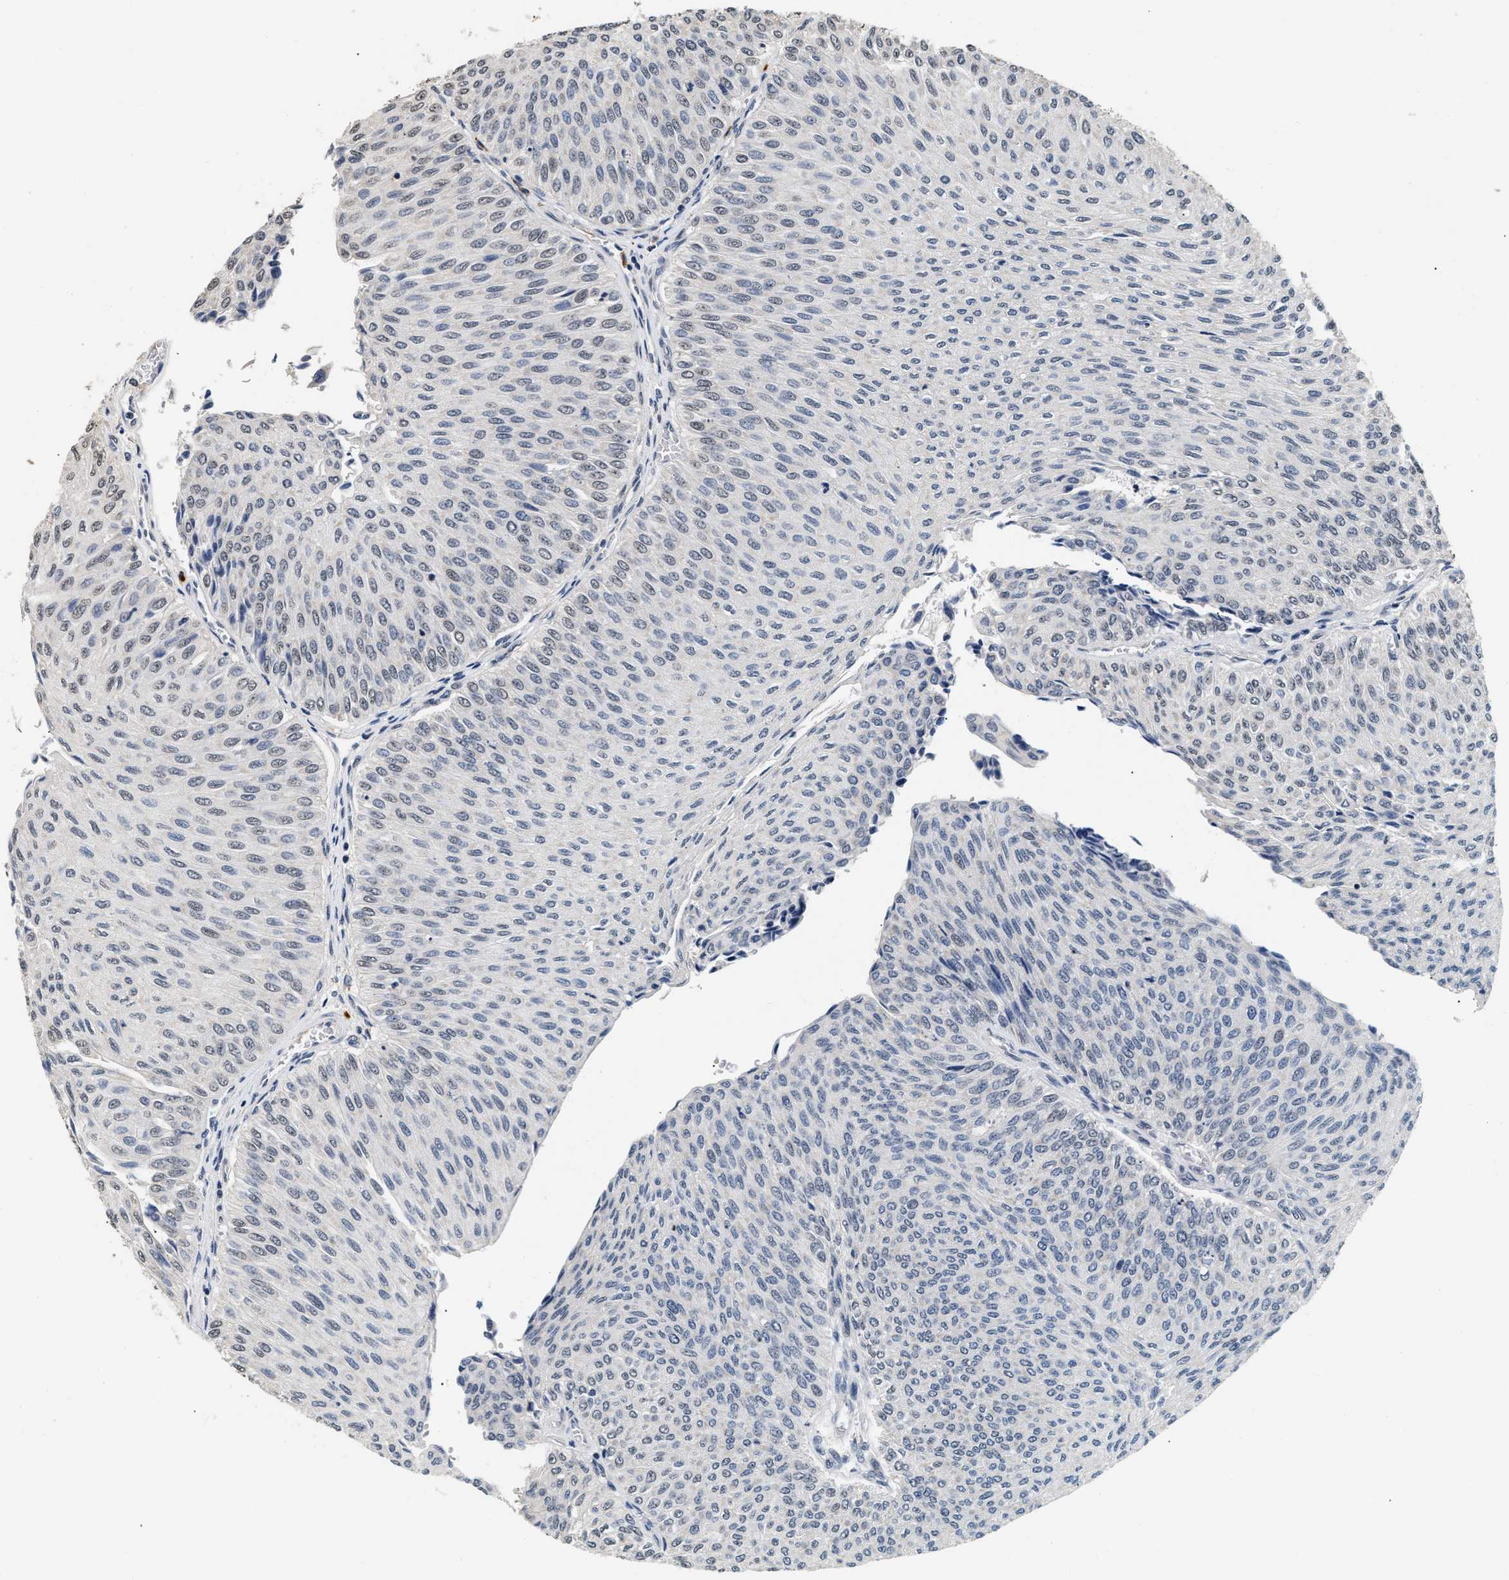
{"staining": {"intensity": "negative", "quantity": "none", "location": "none"}, "tissue": "urothelial cancer", "cell_type": "Tumor cells", "image_type": "cancer", "snomed": [{"axis": "morphology", "description": "Urothelial carcinoma, Low grade"}, {"axis": "topography", "description": "Urinary bladder"}], "caption": "This is an immunohistochemistry (IHC) photomicrograph of human urothelial cancer. There is no expression in tumor cells.", "gene": "THOC1", "patient": {"sex": "male", "age": 78}}